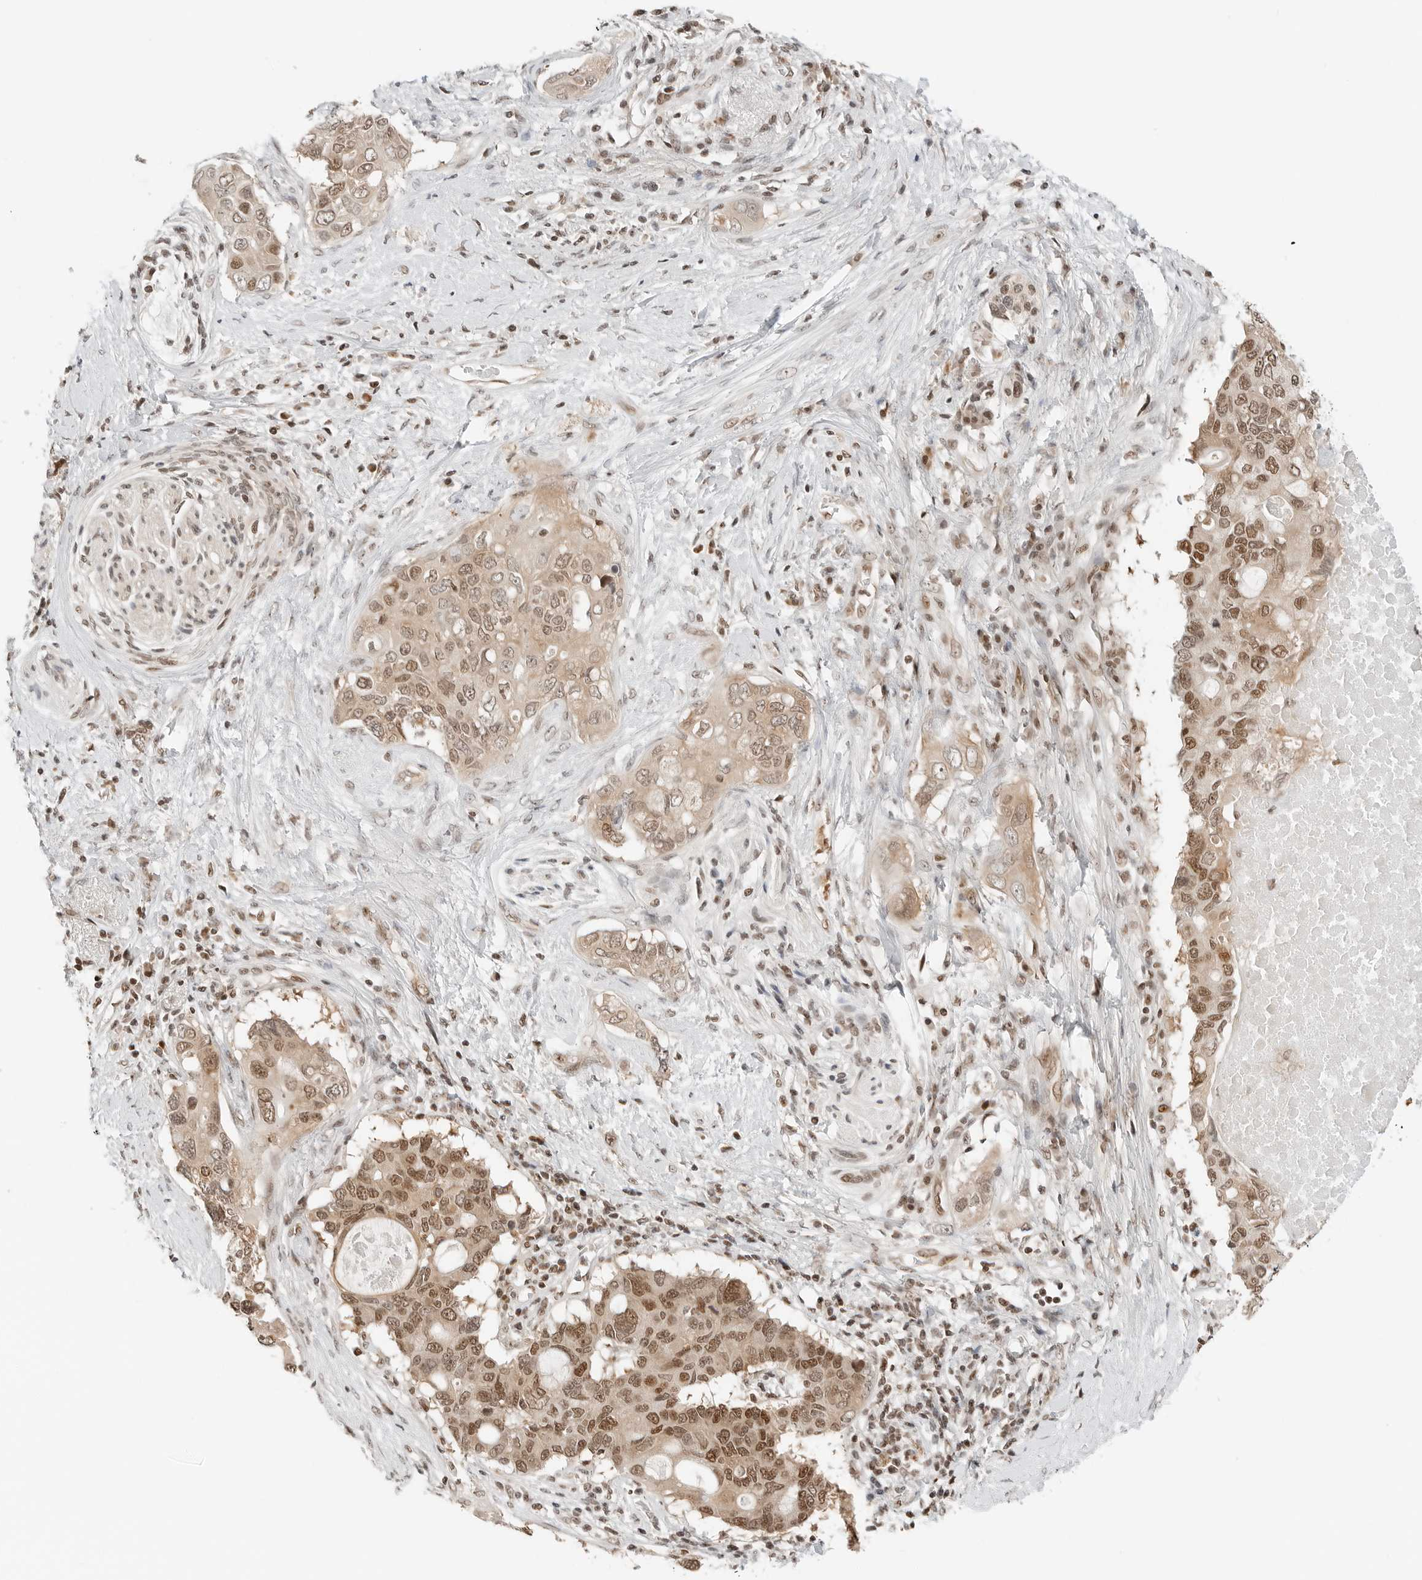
{"staining": {"intensity": "moderate", "quantity": ">75%", "location": "cytoplasmic/membranous,nuclear"}, "tissue": "pancreatic cancer", "cell_type": "Tumor cells", "image_type": "cancer", "snomed": [{"axis": "morphology", "description": "Adenocarcinoma, NOS"}, {"axis": "topography", "description": "Pancreas"}], "caption": "Tumor cells exhibit moderate cytoplasmic/membranous and nuclear positivity in approximately >75% of cells in adenocarcinoma (pancreatic). The protein is shown in brown color, while the nuclei are stained blue.", "gene": "CRTC2", "patient": {"sex": "female", "age": 56}}